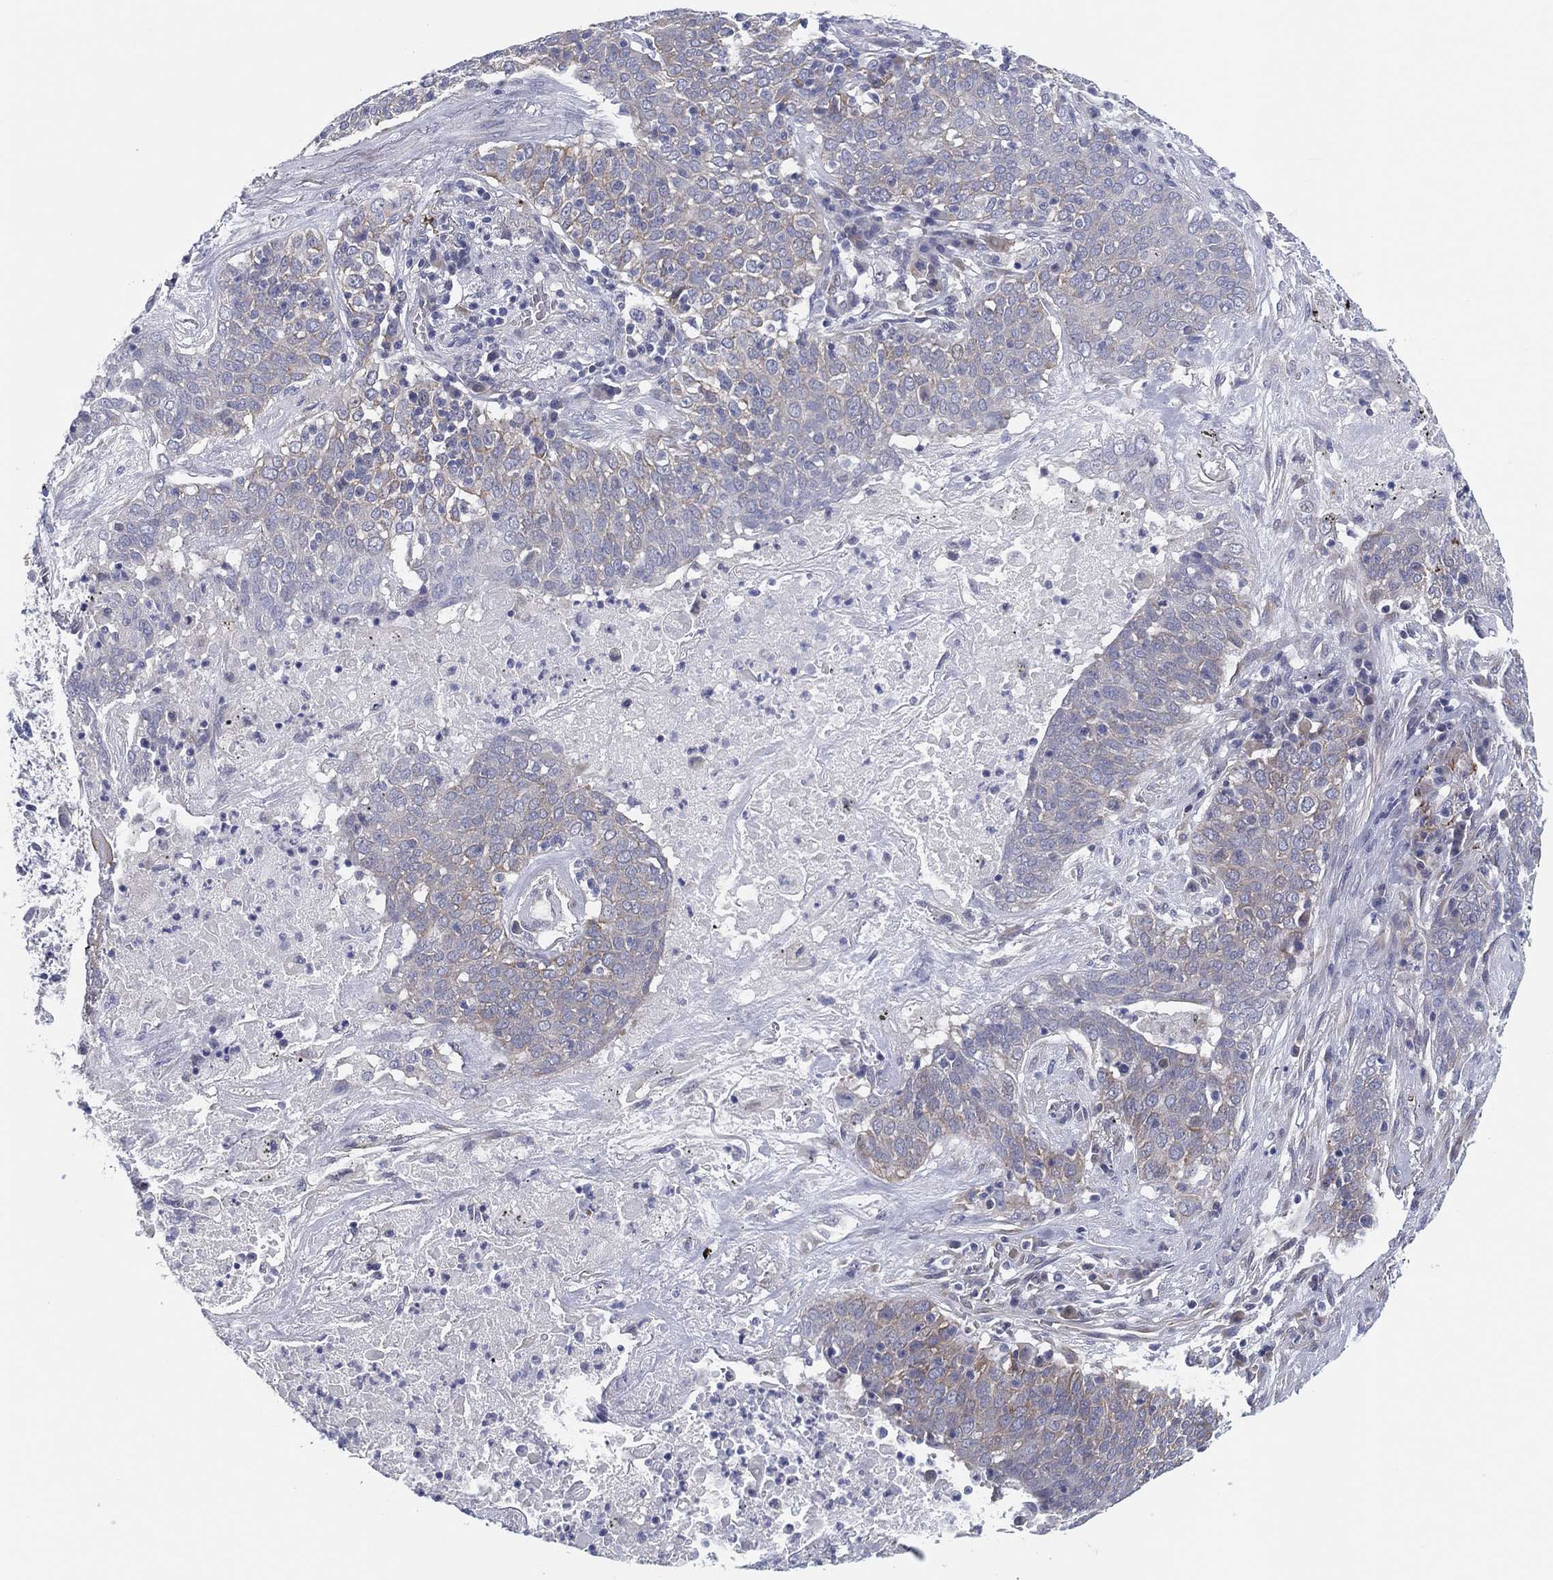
{"staining": {"intensity": "negative", "quantity": "none", "location": "none"}, "tissue": "lung cancer", "cell_type": "Tumor cells", "image_type": "cancer", "snomed": [{"axis": "morphology", "description": "Squamous cell carcinoma, NOS"}, {"axis": "topography", "description": "Lung"}], "caption": "DAB (3,3'-diaminobenzidine) immunohistochemical staining of human squamous cell carcinoma (lung) reveals no significant staining in tumor cells. Nuclei are stained in blue.", "gene": "HEATR4", "patient": {"sex": "male", "age": 82}}